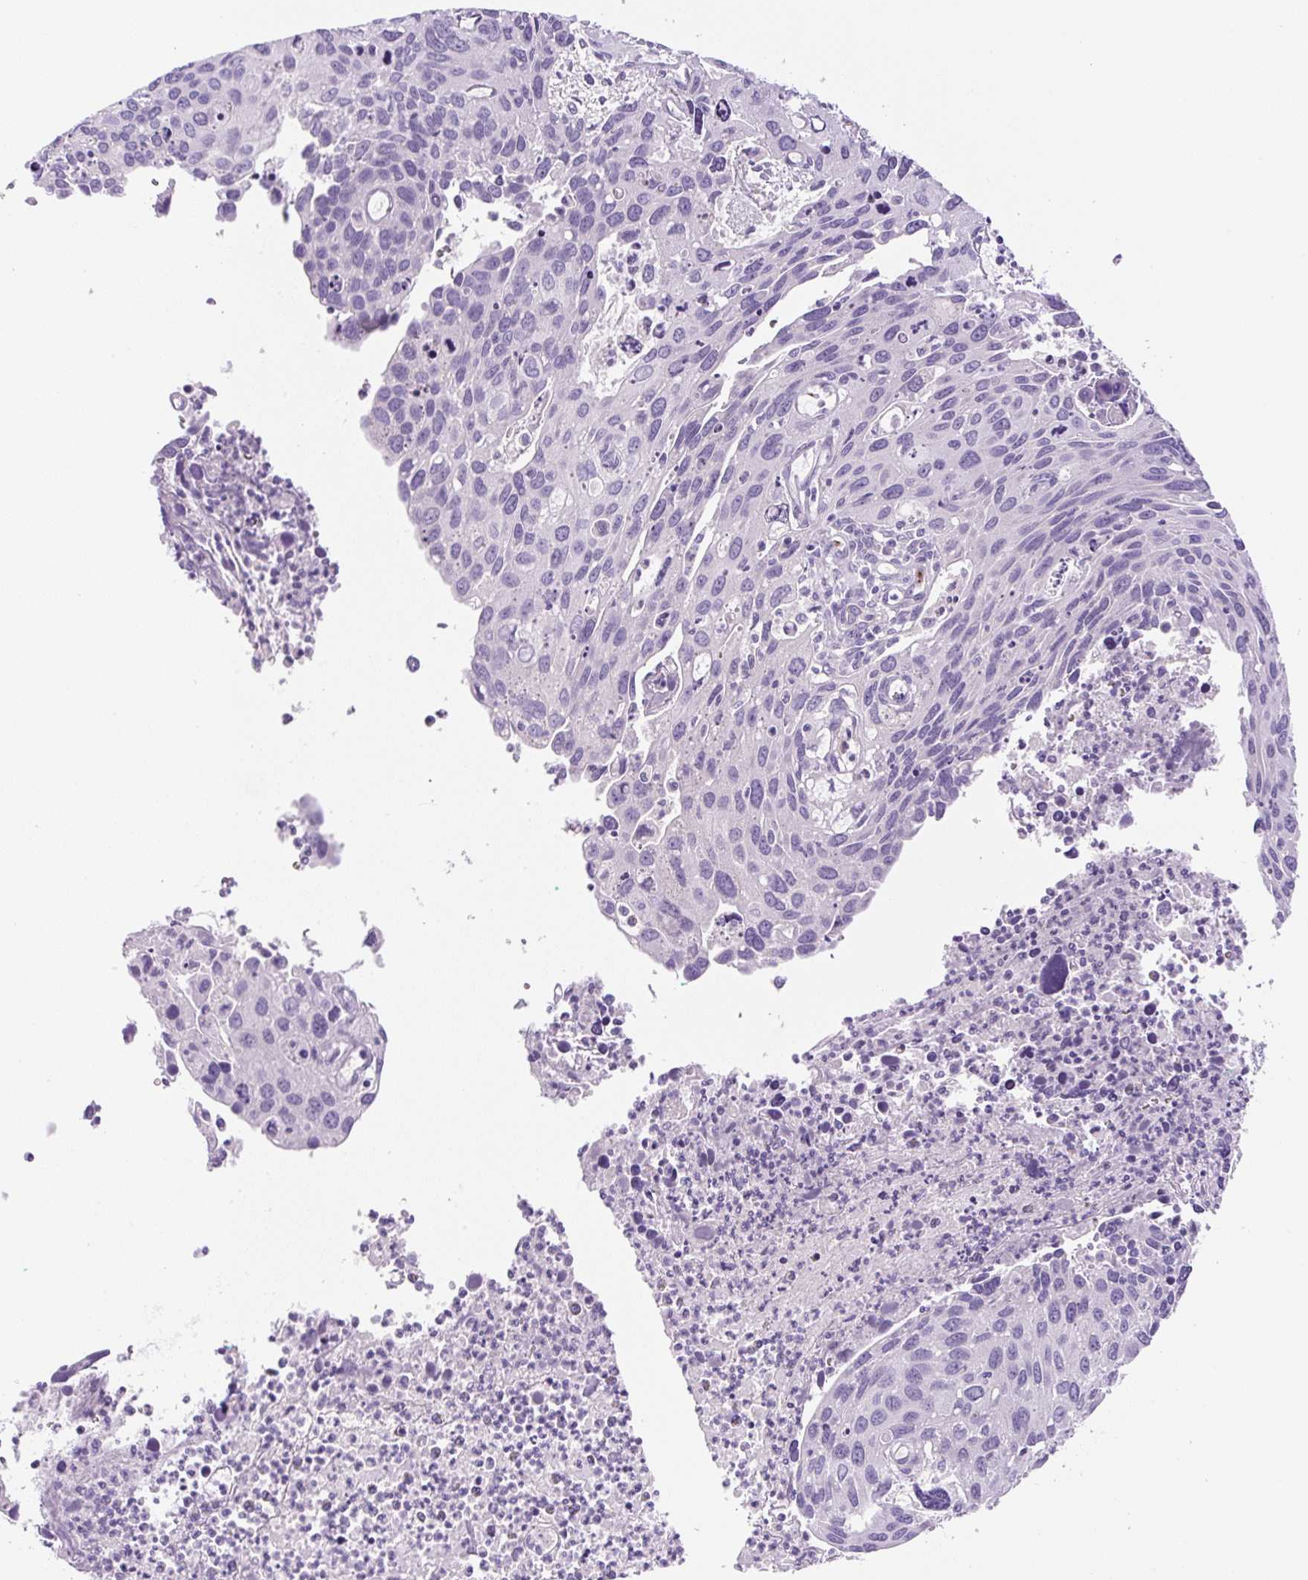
{"staining": {"intensity": "negative", "quantity": "none", "location": "none"}, "tissue": "cervical cancer", "cell_type": "Tumor cells", "image_type": "cancer", "snomed": [{"axis": "morphology", "description": "Squamous cell carcinoma, NOS"}, {"axis": "topography", "description": "Cervix"}], "caption": "Immunohistochemistry (IHC) histopathology image of neoplastic tissue: squamous cell carcinoma (cervical) stained with DAB (3,3'-diaminobenzidine) demonstrates no significant protein expression in tumor cells. Nuclei are stained in blue.", "gene": "RSPO4", "patient": {"sex": "female", "age": 55}}